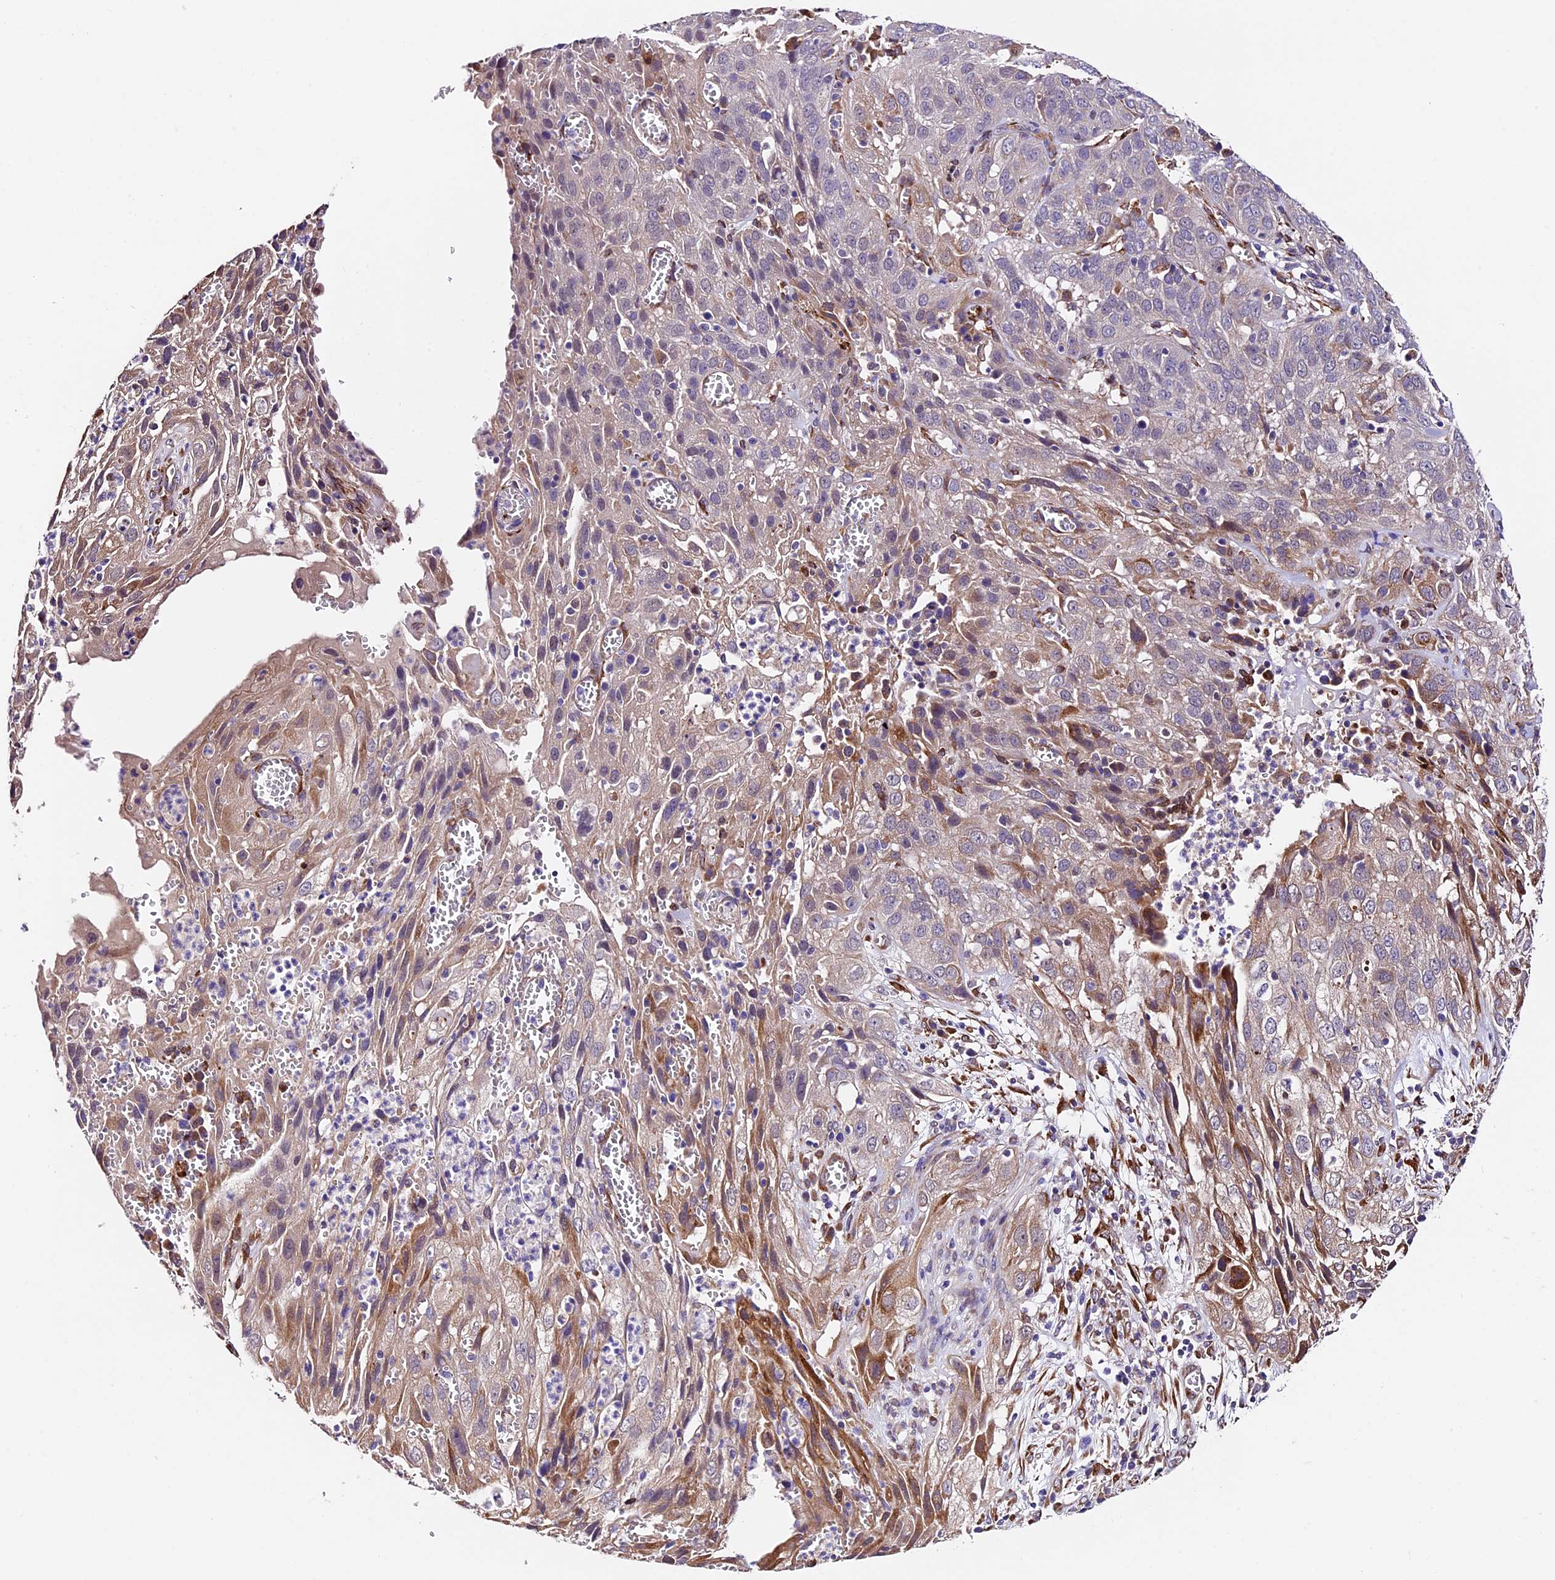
{"staining": {"intensity": "weak", "quantity": "<25%", "location": "cytoplasmic/membranous"}, "tissue": "cervical cancer", "cell_type": "Tumor cells", "image_type": "cancer", "snomed": [{"axis": "morphology", "description": "Squamous cell carcinoma, NOS"}, {"axis": "topography", "description": "Cervix"}], "caption": "Immunohistochemistry (IHC) histopathology image of human cervical cancer stained for a protein (brown), which reveals no positivity in tumor cells.", "gene": "LSM7", "patient": {"sex": "female", "age": 32}}